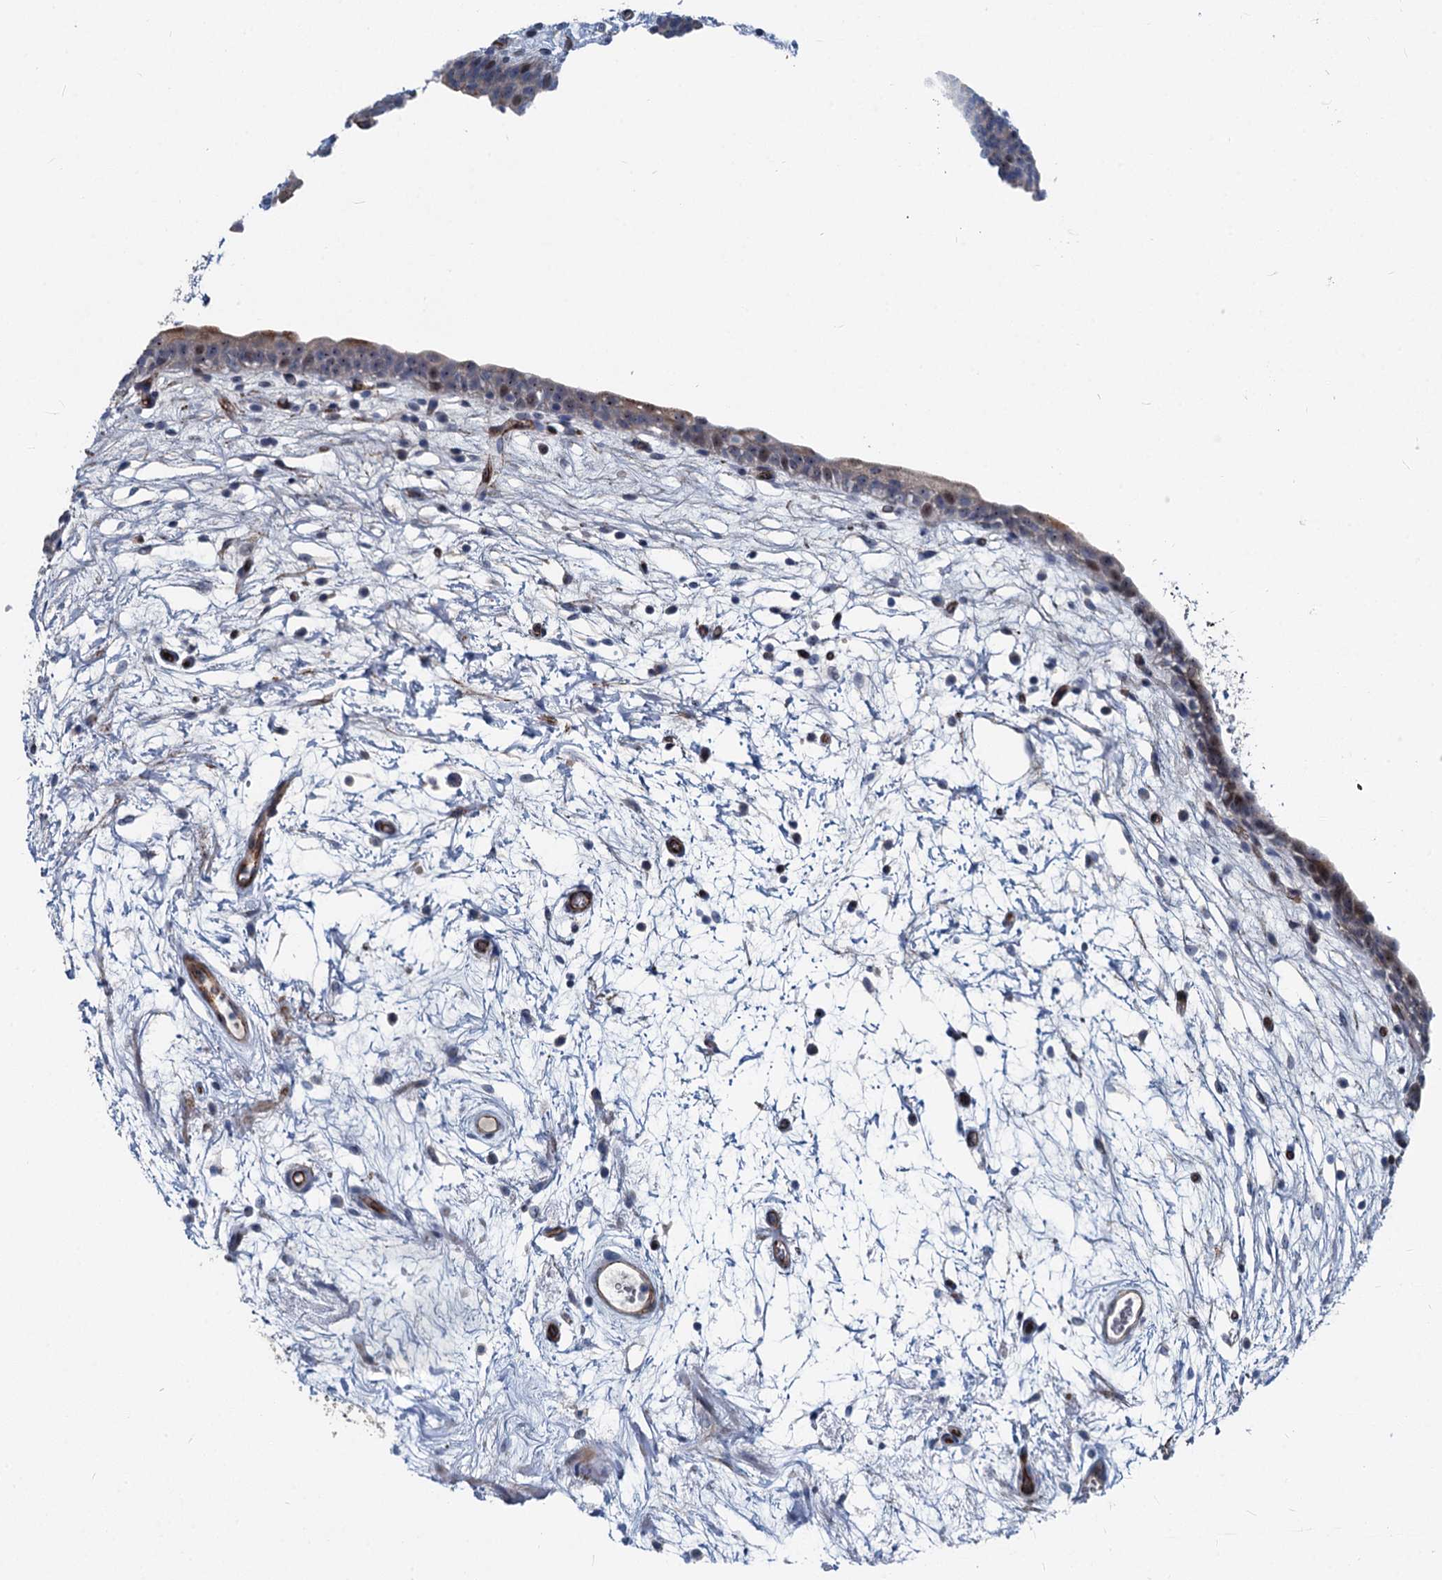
{"staining": {"intensity": "moderate", "quantity": "<25%", "location": "cytoplasmic/membranous,nuclear"}, "tissue": "urinary bladder", "cell_type": "Urothelial cells", "image_type": "normal", "snomed": [{"axis": "morphology", "description": "Normal tissue, NOS"}, {"axis": "topography", "description": "Urinary bladder"}], "caption": "The histopathology image exhibits a brown stain indicating the presence of a protein in the cytoplasmic/membranous,nuclear of urothelial cells in urinary bladder. (DAB (3,3'-diaminobenzidine) = brown stain, brightfield microscopy at high magnification).", "gene": "ASXL3", "patient": {"sex": "male", "age": 83}}